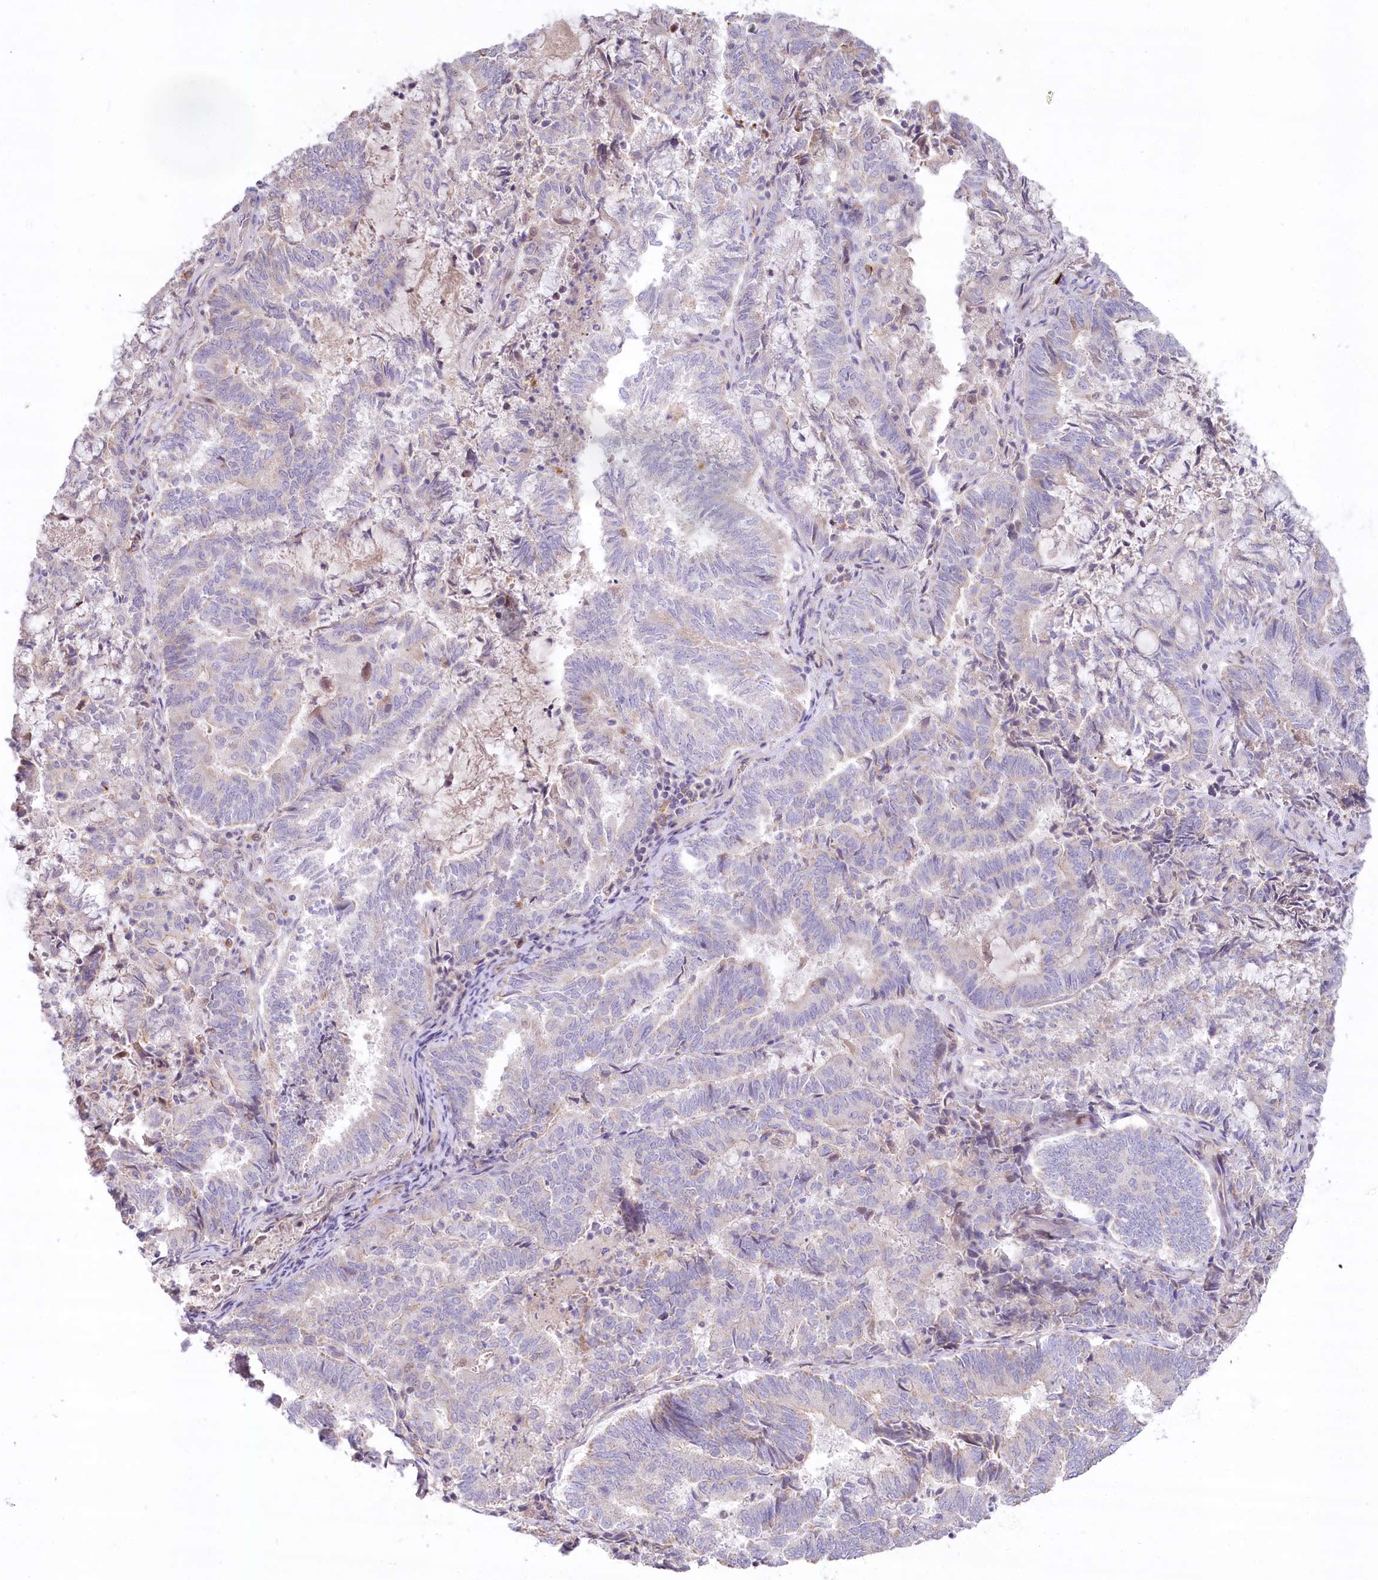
{"staining": {"intensity": "negative", "quantity": "none", "location": "none"}, "tissue": "endometrial cancer", "cell_type": "Tumor cells", "image_type": "cancer", "snomed": [{"axis": "morphology", "description": "Adenocarcinoma, NOS"}, {"axis": "topography", "description": "Endometrium"}], "caption": "High power microscopy photomicrograph of an immunohistochemistry photomicrograph of endometrial cancer, revealing no significant positivity in tumor cells.", "gene": "SLC6A11", "patient": {"sex": "female", "age": 80}}